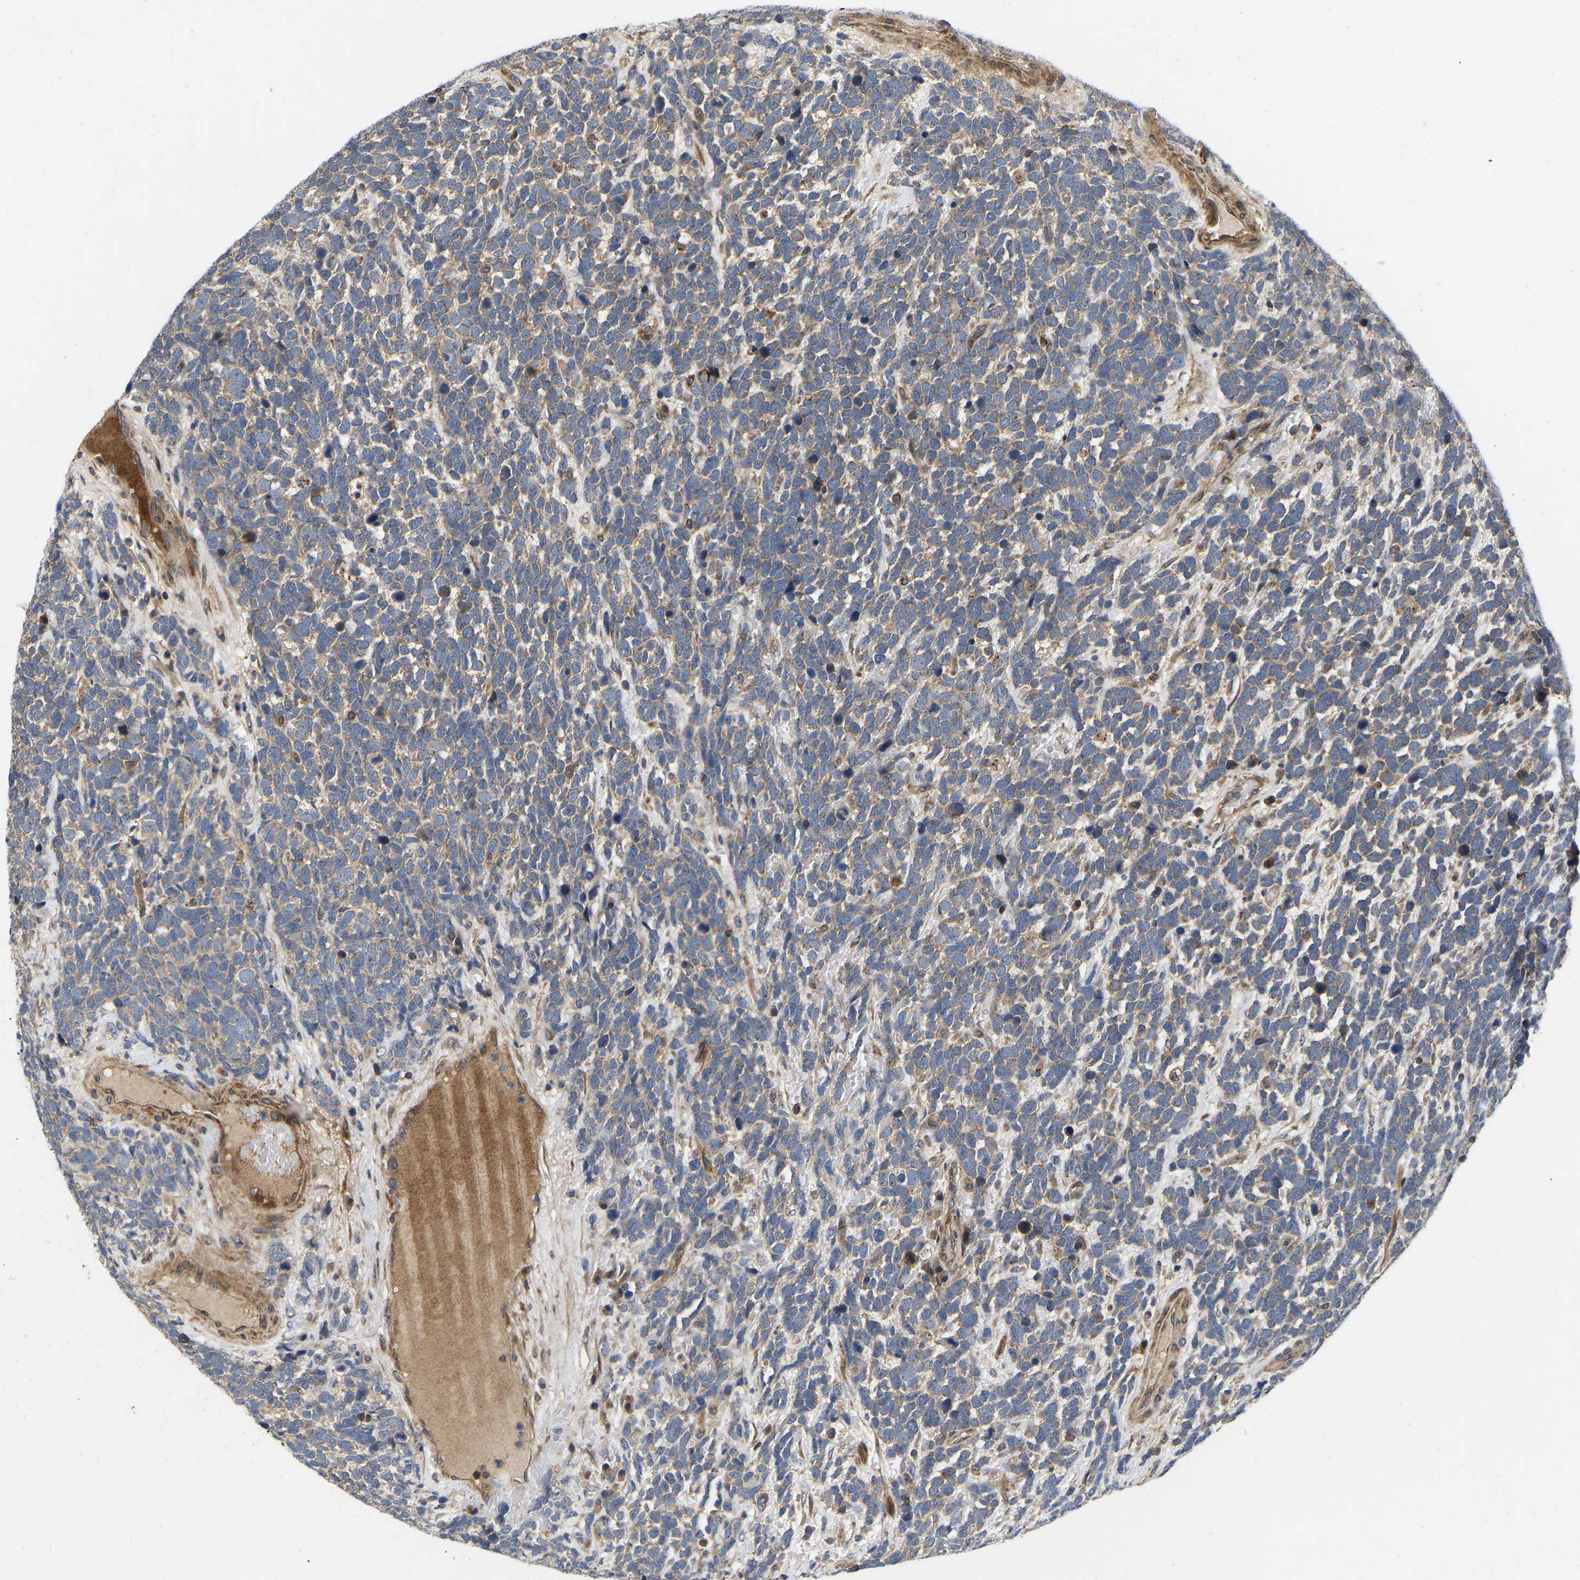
{"staining": {"intensity": "weak", "quantity": ">75%", "location": "cytoplasmic/membranous"}, "tissue": "urothelial cancer", "cell_type": "Tumor cells", "image_type": "cancer", "snomed": [{"axis": "morphology", "description": "Urothelial carcinoma, High grade"}, {"axis": "topography", "description": "Urinary bladder"}], "caption": "Immunohistochemistry (IHC) image of neoplastic tissue: human high-grade urothelial carcinoma stained using immunohistochemistry displays low levels of weak protein expression localized specifically in the cytoplasmic/membranous of tumor cells, appearing as a cytoplasmic/membranous brown color.", "gene": "PRDM14", "patient": {"sex": "female", "age": 82}}